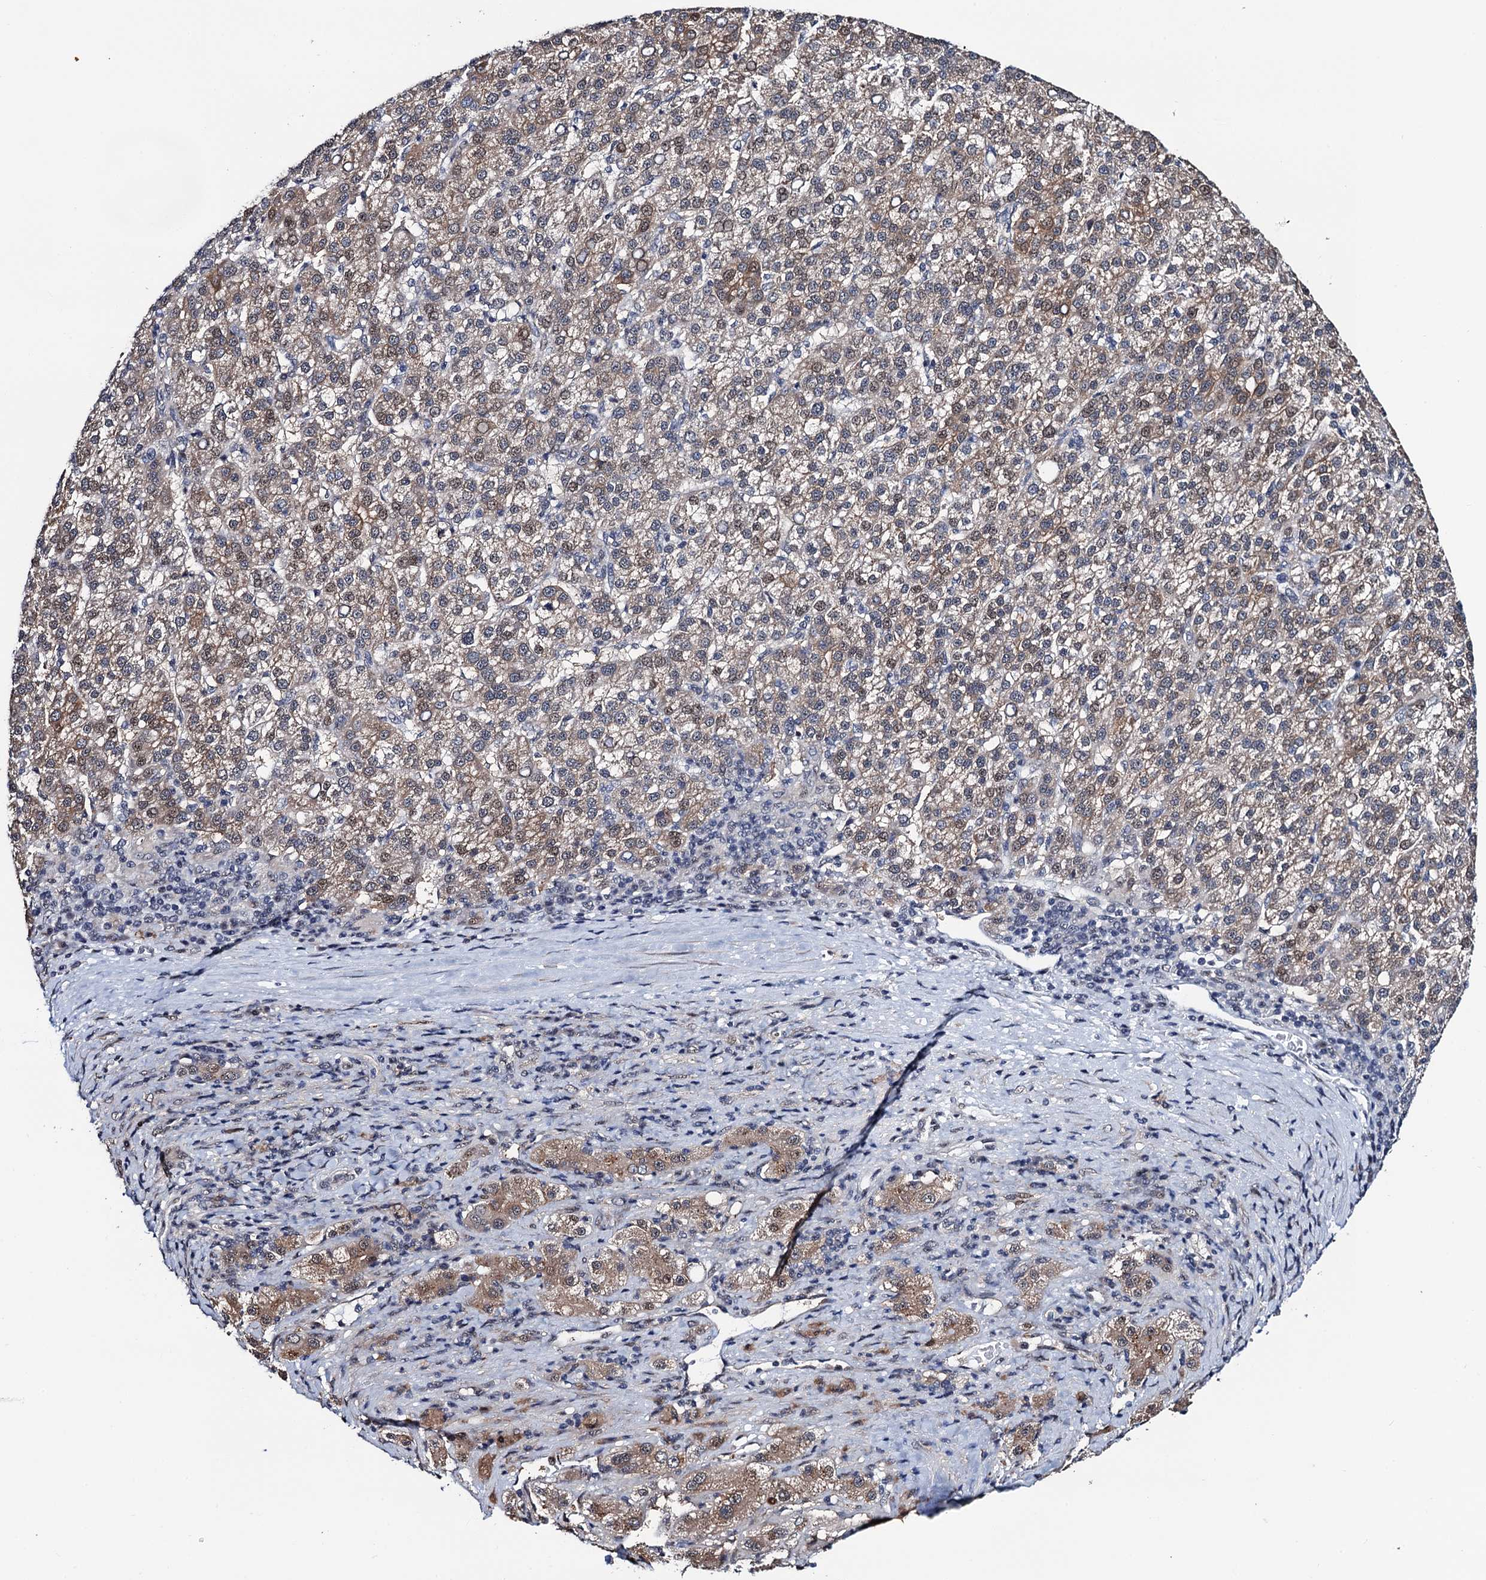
{"staining": {"intensity": "weak", "quantity": ">75%", "location": "cytoplasmic/membranous"}, "tissue": "liver cancer", "cell_type": "Tumor cells", "image_type": "cancer", "snomed": [{"axis": "morphology", "description": "Carcinoma, Hepatocellular, NOS"}, {"axis": "topography", "description": "Liver"}], "caption": "DAB (3,3'-diaminobenzidine) immunohistochemical staining of liver cancer demonstrates weak cytoplasmic/membranous protein positivity in about >75% of tumor cells.", "gene": "FAM222A", "patient": {"sex": "female", "age": 58}}